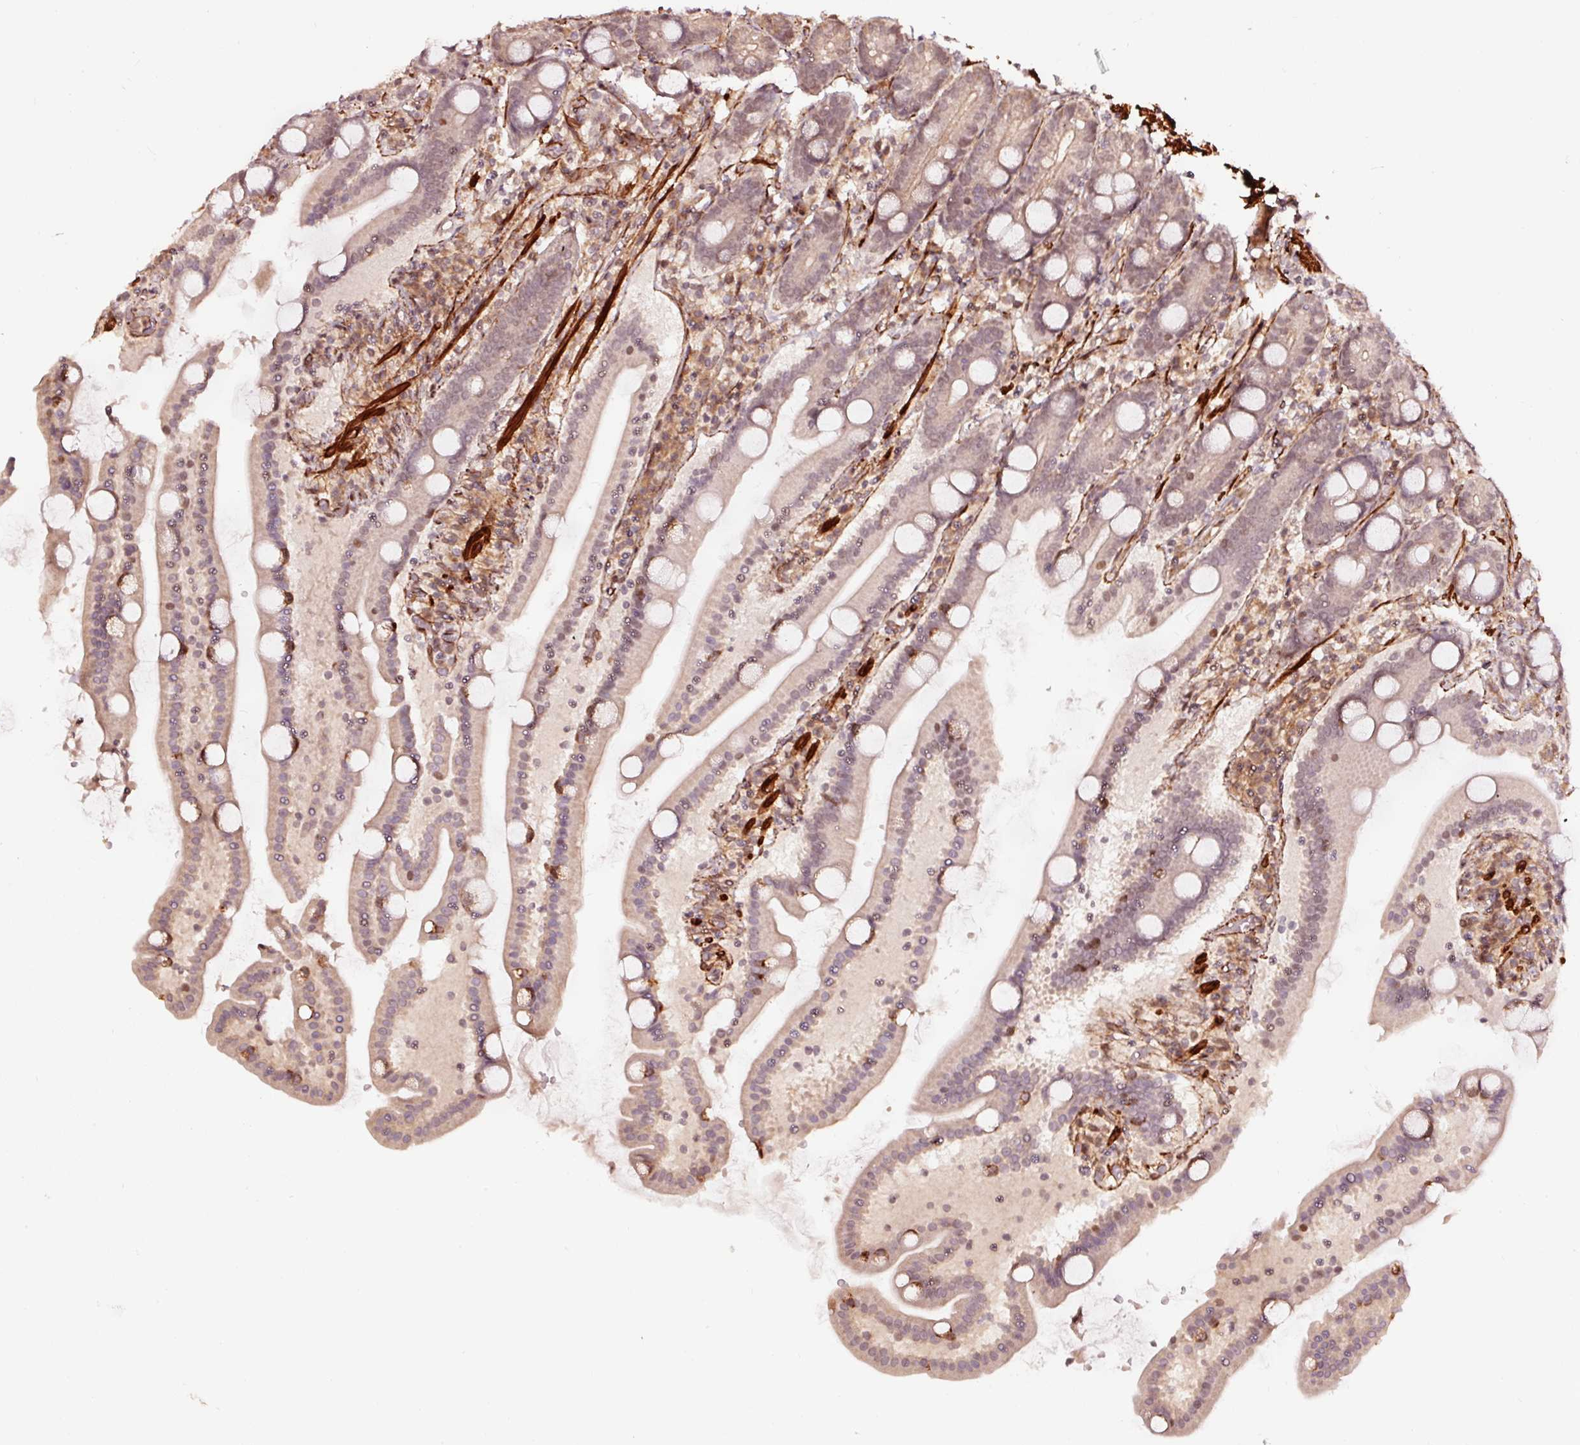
{"staining": {"intensity": "moderate", "quantity": "<25%", "location": "cytoplasmic/membranous,nuclear"}, "tissue": "duodenum", "cell_type": "Glandular cells", "image_type": "normal", "snomed": [{"axis": "morphology", "description": "Normal tissue, NOS"}, {"axis": "topography", "description": "Duodenum"}], "caption": "DAB immunohistochemical staining of benign human duodenum demonstrates moderate cytoplasmic/membranous,nuclear protein expression in about <25% of glandular cells. Immunohistochemistry stains the protein in brown and the nuclei are stained blue.", "gene": "TPM1", "patient": {"sex": "male", "age": 55}}